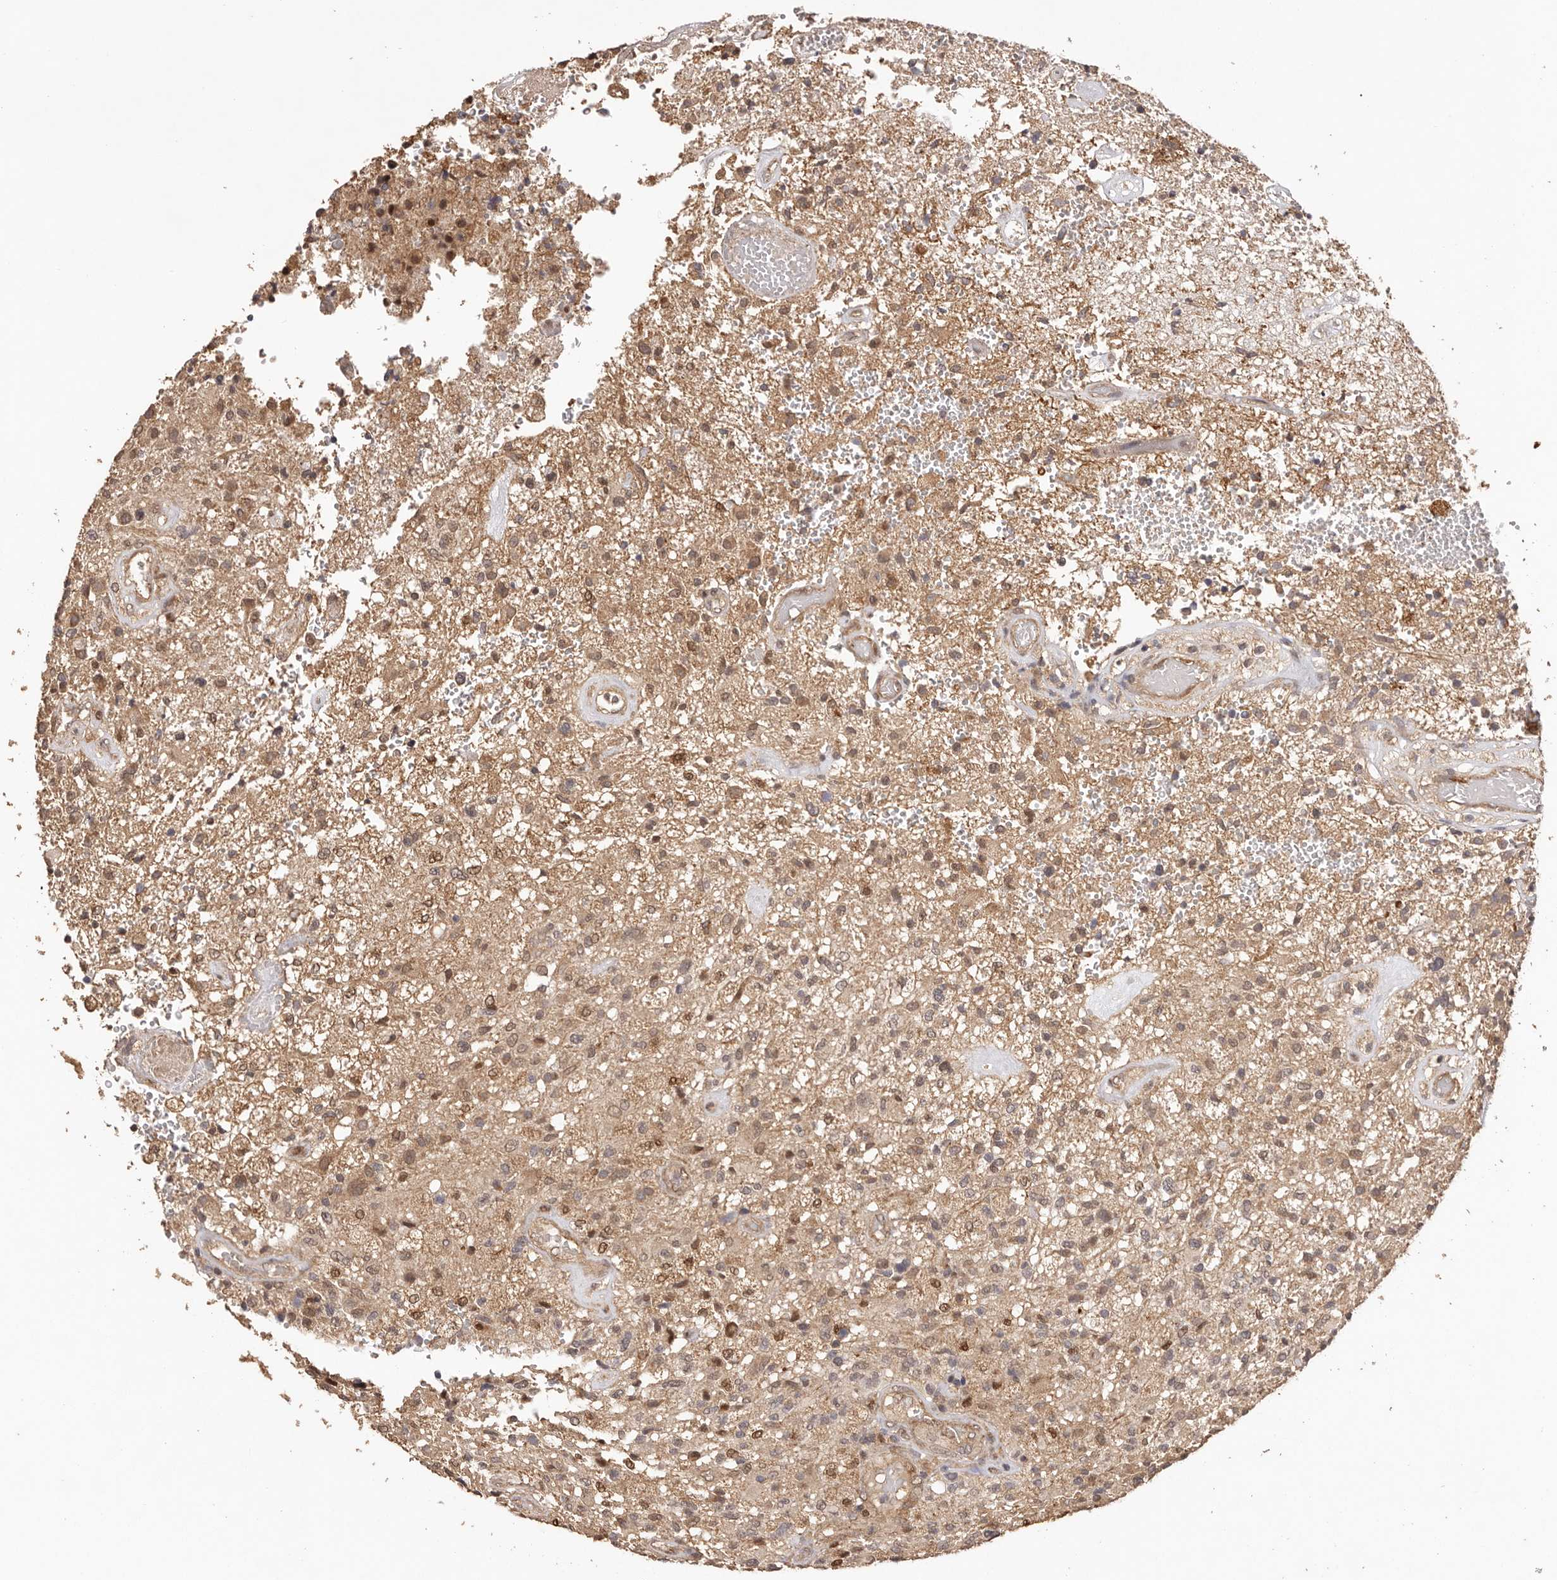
{"staining": {"intensity": "weak", "quantity": ">75%", "location": "cytoplasmic/membranous,nuclear"}, "tissue": "glioma", "cell_type": "Tumor cells", "image_type": "cancer", "snomed": [{"axis": "morphology", "description": "Glioma, malignant, High grade"}, {"axis": "topography", "description": "Brain"}], "caption": "Immunohistochemistry of human malignant glioma (high-grade) exhibits low levels of weak cytoplasmic/membranous and nuclear expression in about >75% of tumor cells. The protein is shown in brown color, while the nuclei are stained blue.", "gene": "UBR2", "patient": {"sex": "male", "age": 72}}